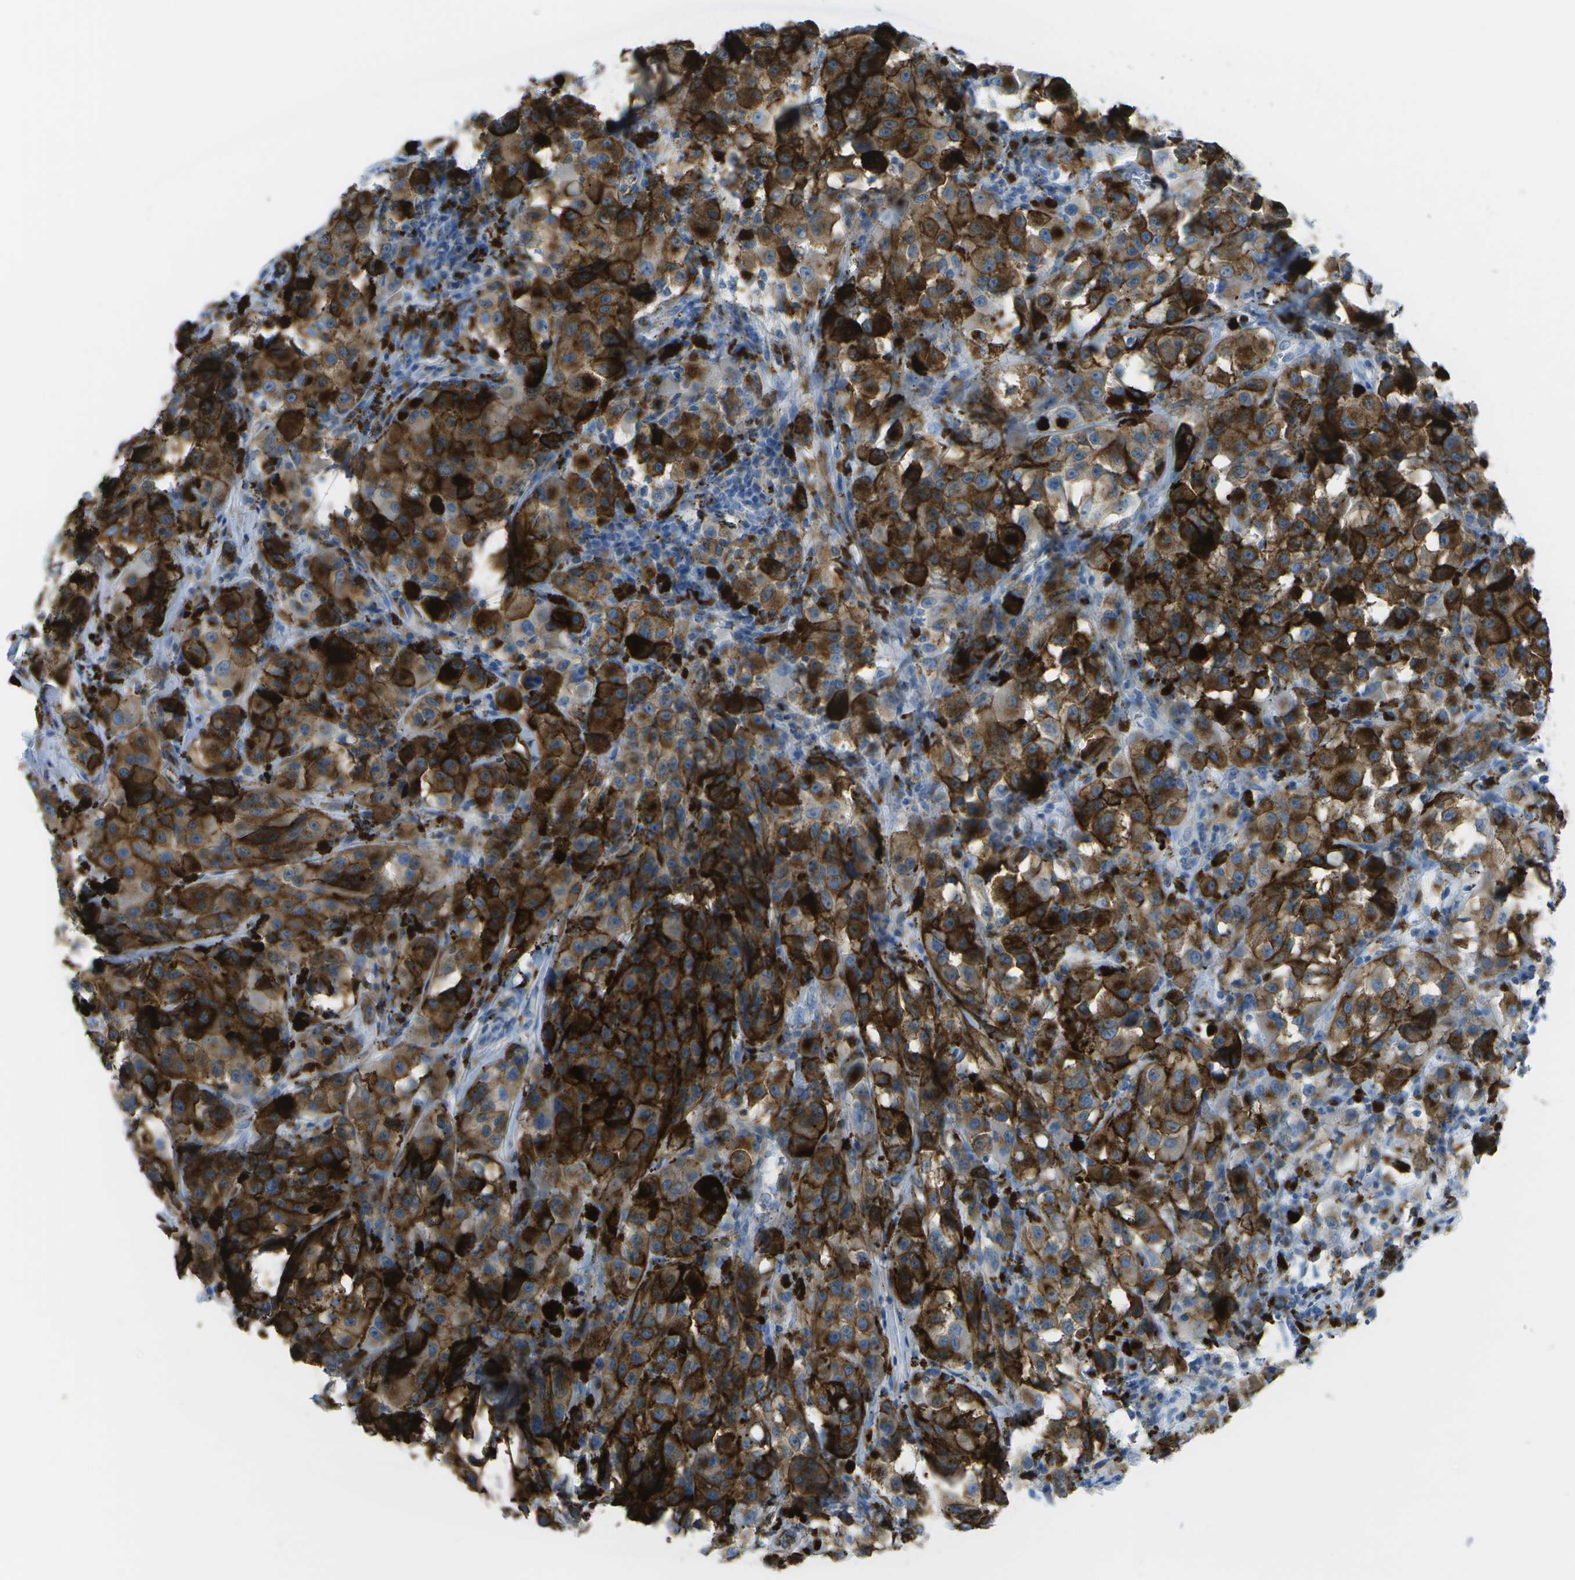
{"staining": {"intensity": "strong", "quantity": ">75%", "location": "cytoplasmic/membranous"}, "tissue": "melanoma", "cell_type": "Tumor cells", "image_type": "cancer", "snomed": [{"axis": "morphology", "description": "Malignant melanoma, NOS"}, {"axis": "topography", "description": "Skin"}], "caption": "Protein expression by IHC reveals strong cytoplasmic/membranous positivity in about >75% of tumor cells in malignant melanoma. (Brightfield microscopy of DAB IHC at high magnification).", "gene": "PRCP", "patient": {"sex": "male", "age": 84}}